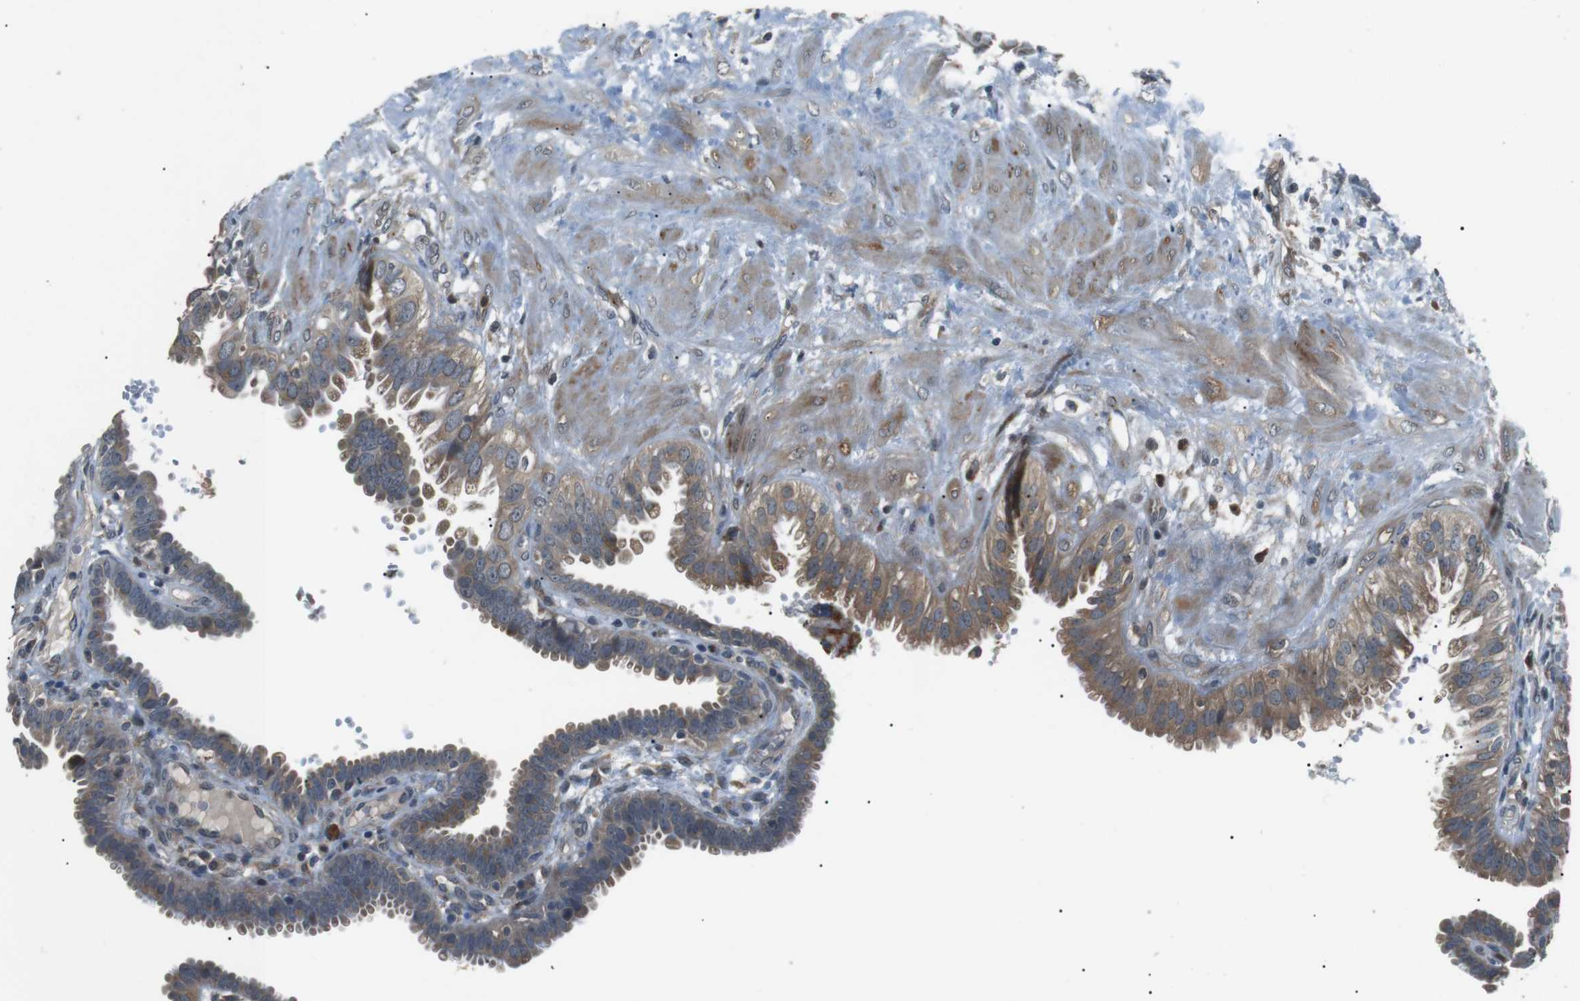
{"staining": {"intensity": "moderate", "quantity": ">75%", "location": "cytoplasmic/membranous"}, "tissue": "fallopian tube", "cell_type": "Glandular cells", "image_type": "normal", "snomed": [{"axis": "morphology", "description": "Normal tissue, NOS"}, {"axis": "topography", "description": "Fallopian tube"}, {"axis": "topography", "description": "Placenta"}], "caption": "Moderate cytoplasmic/membranous staining for a protein is identified in about >75% of glandular cells of normal fallopian tube using IHC.", "gene": "NEK7", "patient": {"sex": "female", "age": 34}}